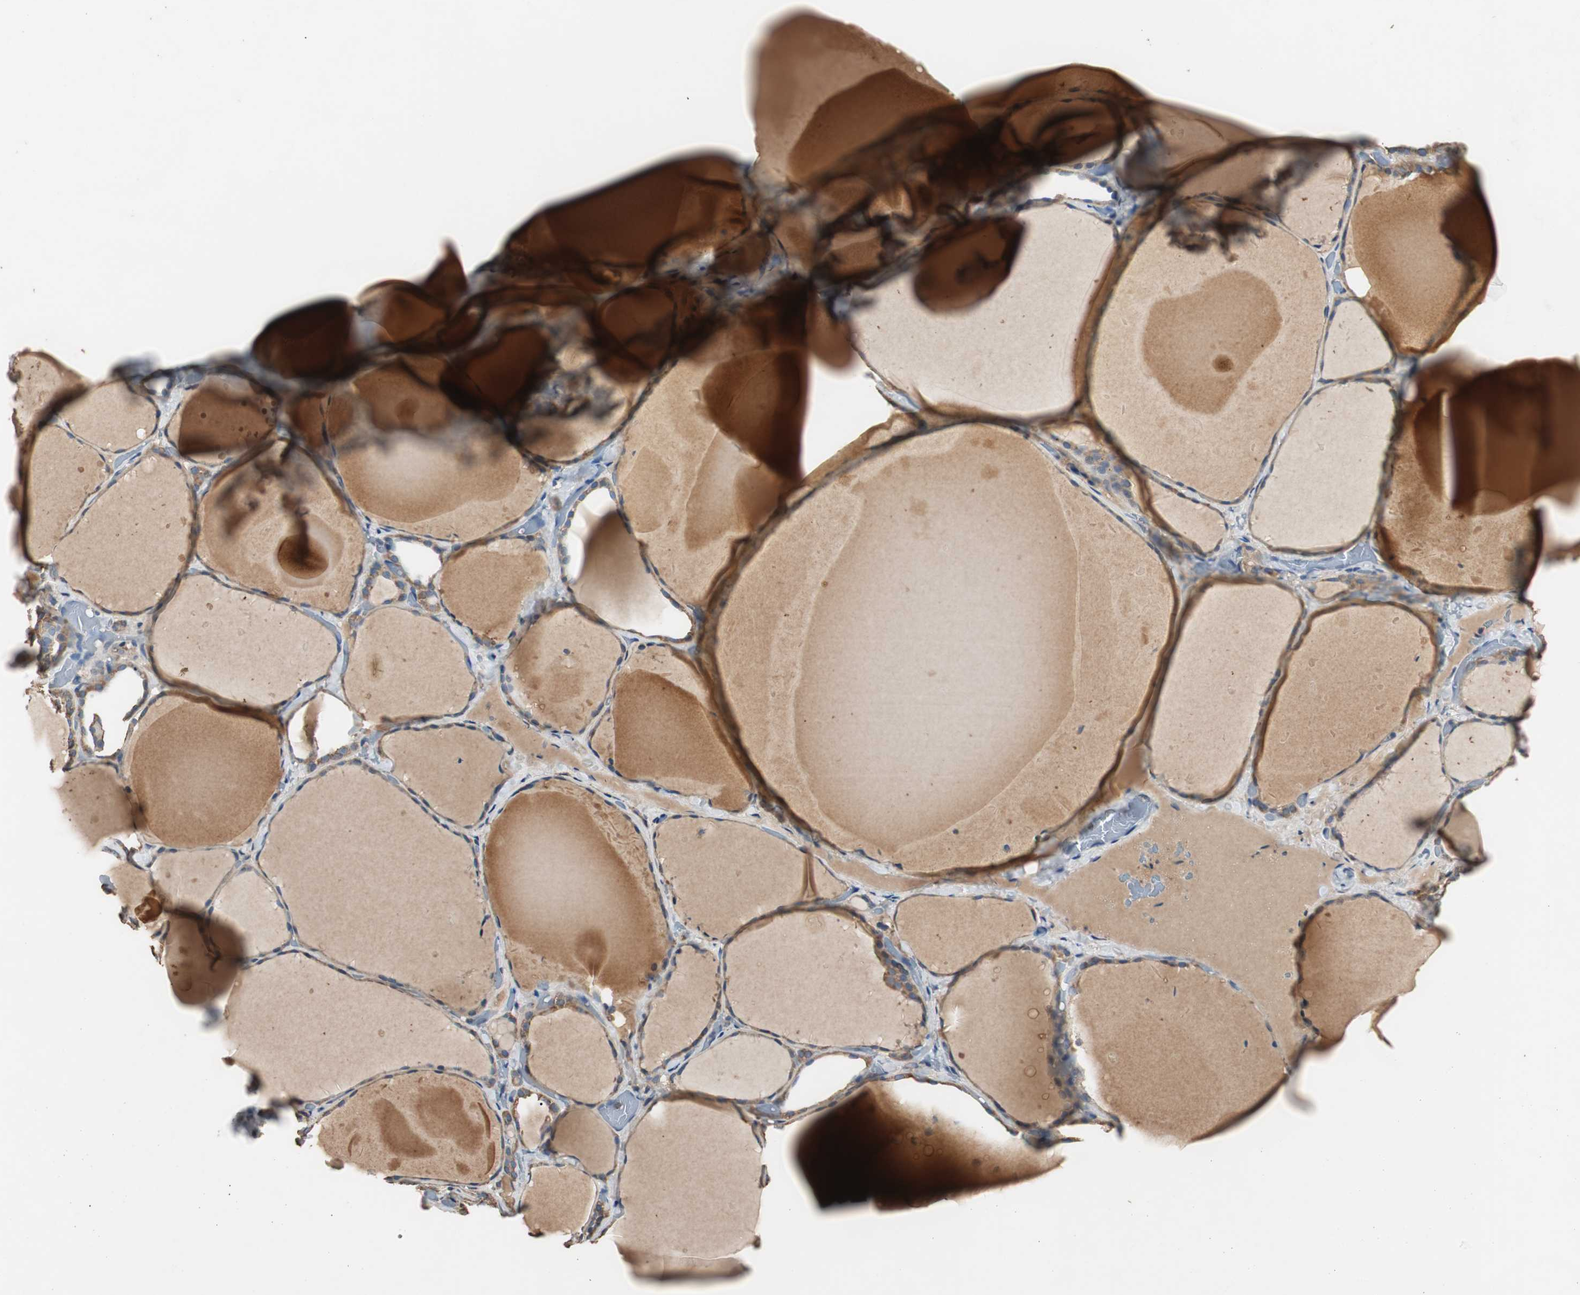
{"staining": {"intensity": "moderate", "quantity": "25%-75%", "location": "cytoplasmic/membranous"}, "tissue": "thyroid gland", "cell_type": "Glandular cells", "image_type": "normal", "snomed": [{"axis": "morphology", "description": "Normal tissue, NOS"}, {"axis": "topography", "description": "Thyroid gland"}], "caption": "Immunohistochemical staining of unremarkable thyroid gland demonstrates moderate cytoplasmic/membranous protein positivity in approximately 25%-75% of glandular cells.", "gene": "TNFRSF14", "patient": {"sex": "female", "age": 22}}